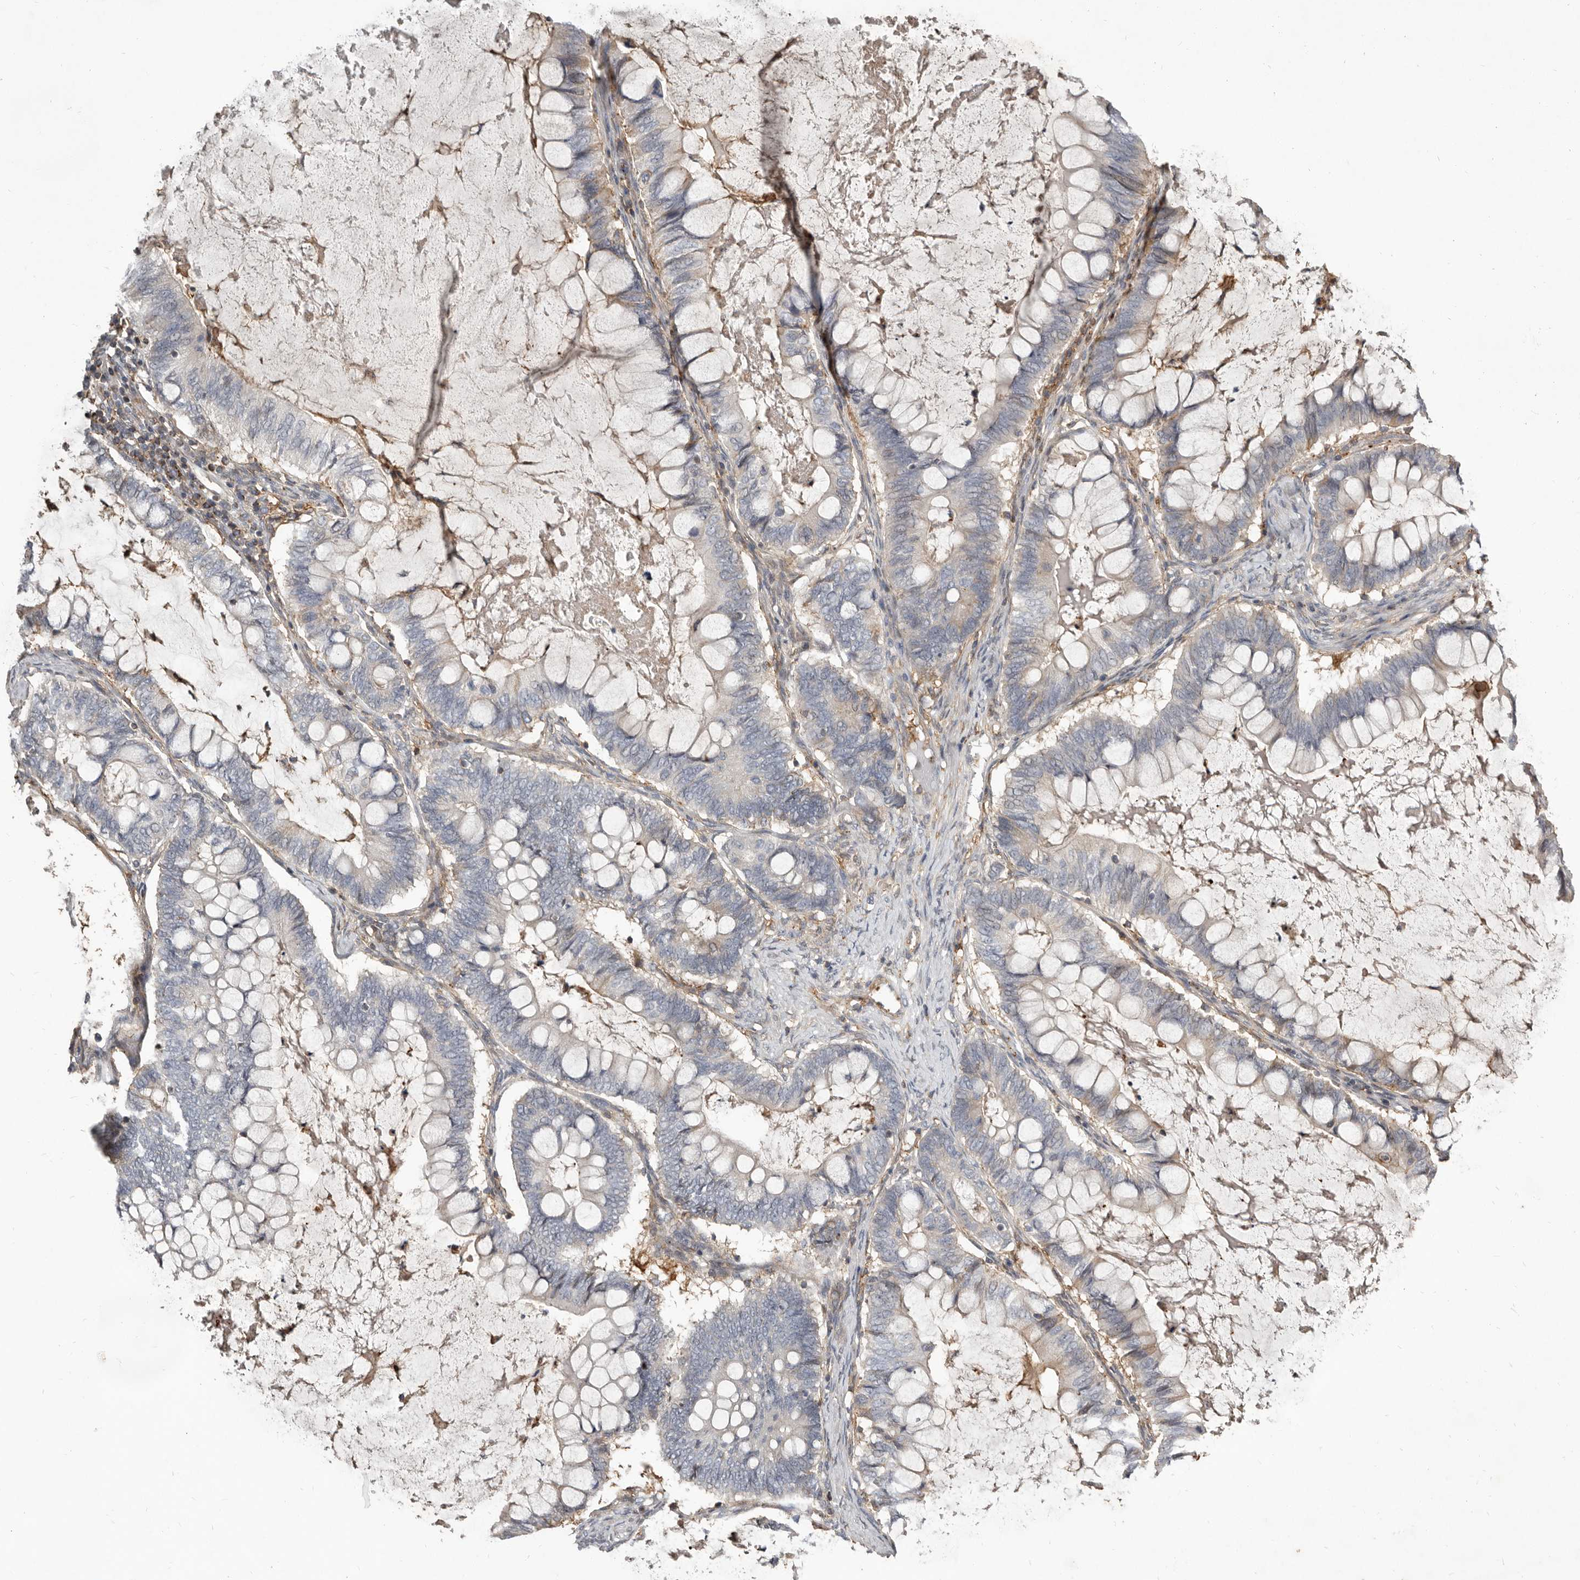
{"staining": {"intensity": "negative", "quantity": "none", "location": "none"}, "tissue": "ovarian cancer", "cell_type": "Tumor cells", "image_type": "cancer", "snomed": [{"axis": "morphology", "description": "Cystadenocarcinoma, mucinous, NOS"}, {"axis": "topography", "description": "Ovary"}], "caption": "Tumor cells are negative for brown protein staining in ovarian cancer (mucinous cystadenocarcinoma).", "gene": "KIF26B", "patient": {"sex": "female", "age": 61}}